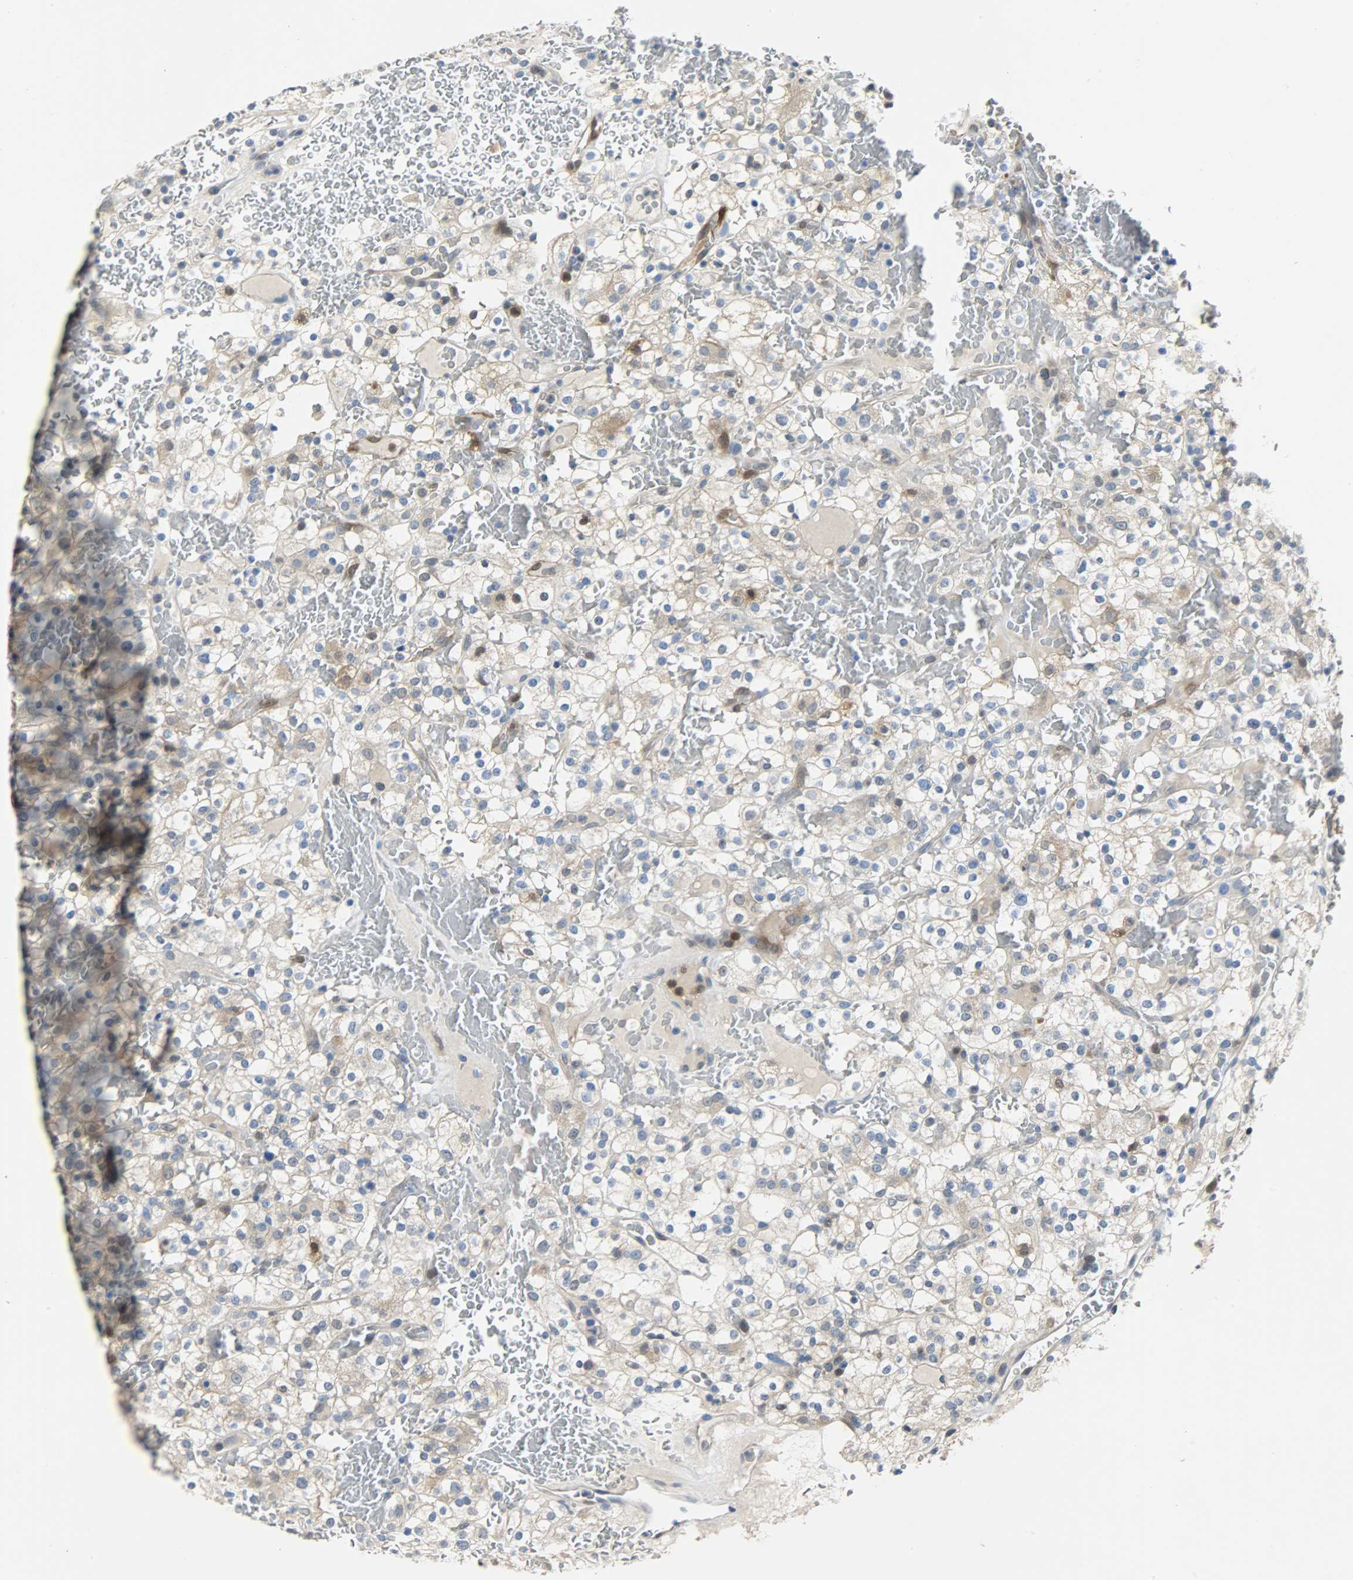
{"staining": {"intensity": "weak", "quantity": "25%-75%", "location": "cytoplasmic/membranous,nuclear"}, "tissue": "renal cancer", "cell_type": "Tumor cells", "image_type": "cancer", "snomed": [{"axis": "morphology", "description": "Normal tissue, NOS"}, {"axis": "morphology", "description": "Adenocarcinoma, NOS"}, {"axis": "topography", "description": "Kidney"}], "caption": "Tumor cells demonstrate low levels of weak cytoplasmic/membranous and nuclear positivity in about 25%-75% of cells in human adenocarcinoma (renal). The staining is performed using DAB brown chromogen to label protein expression. The nuclei are counter-stained blue using hematoxylin.", "gene": "EIF4EBP1", "patient": {"sex": "female", "age": 72}}